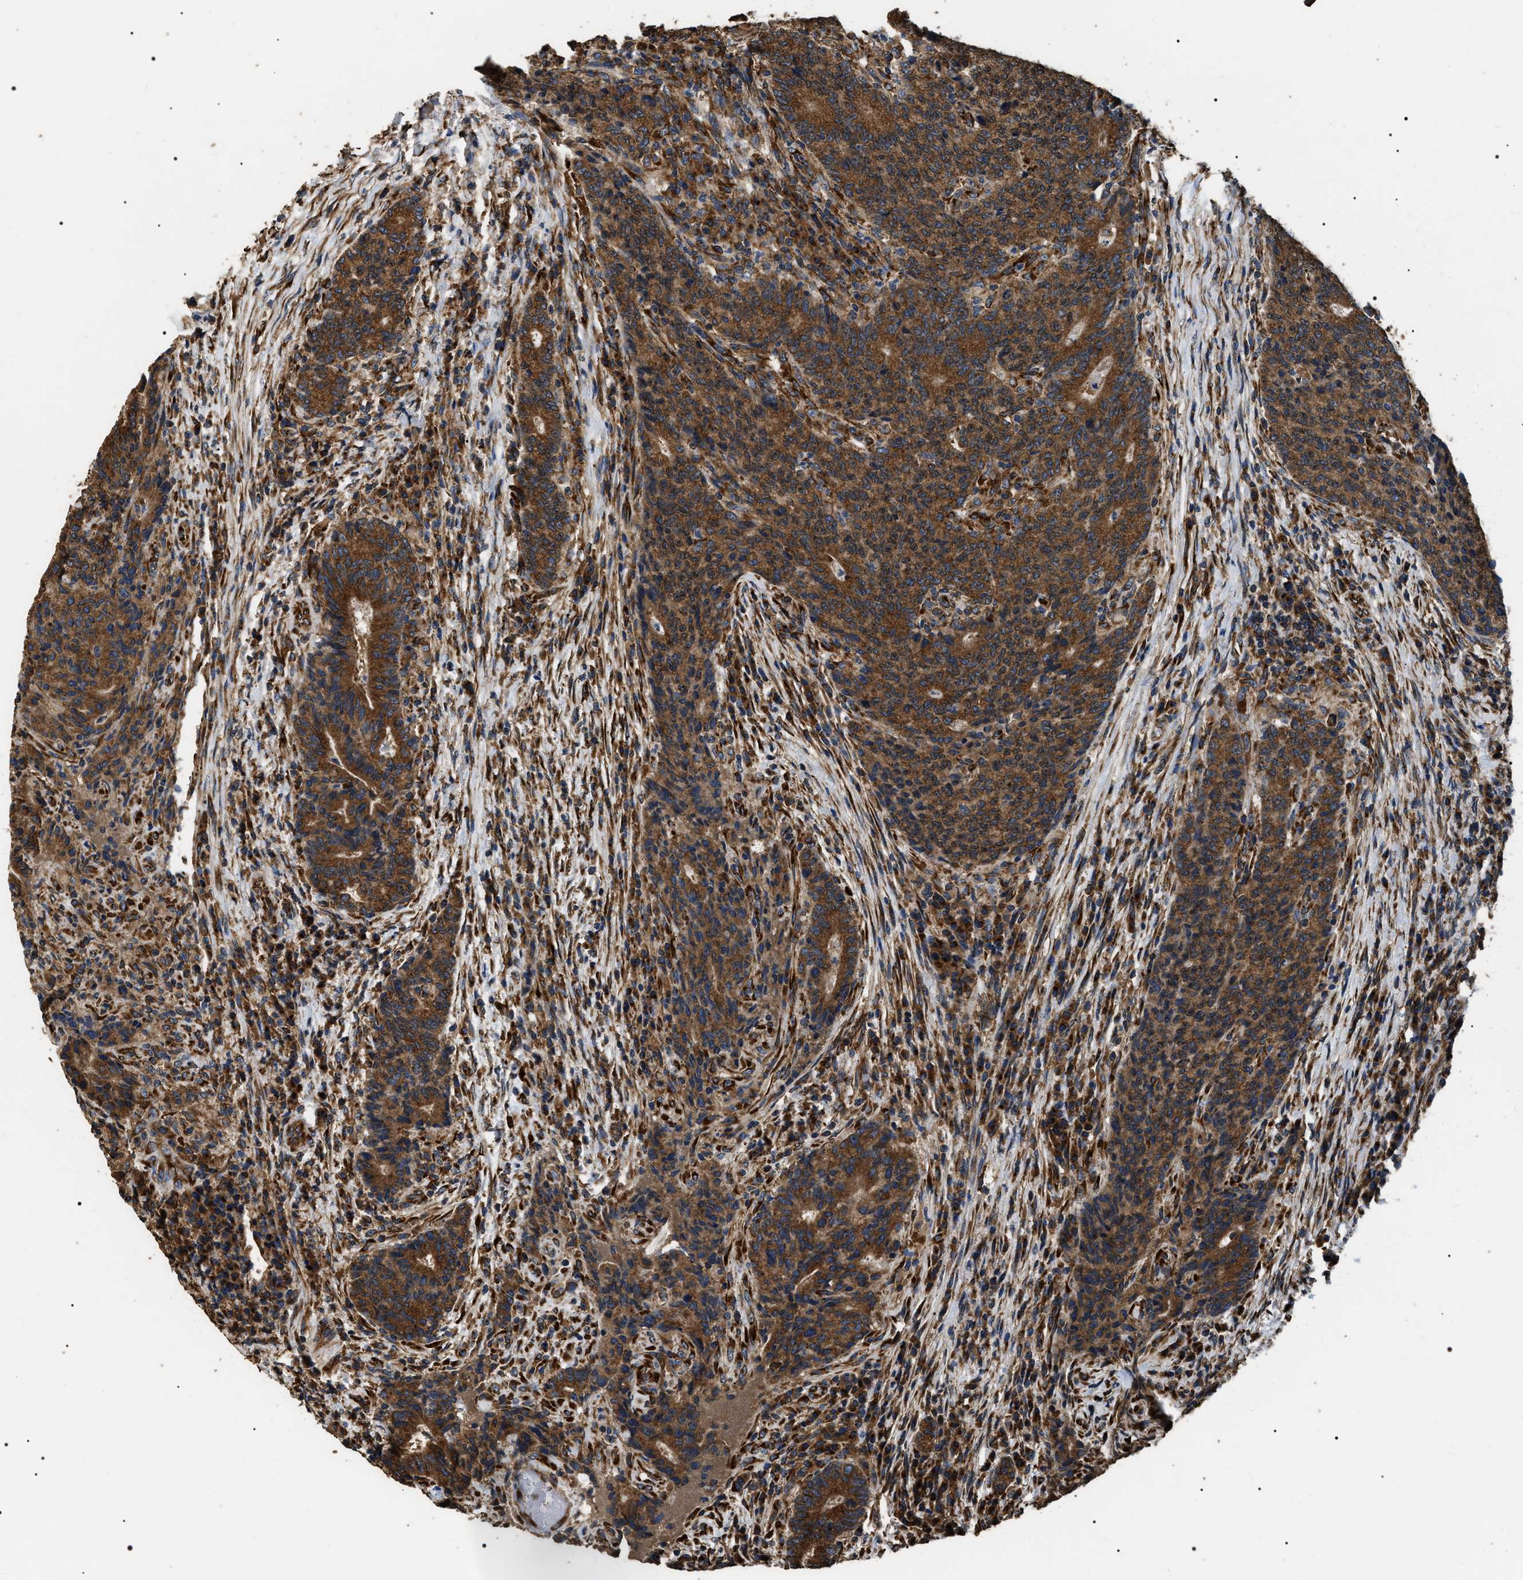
{"staining": {"intensity": "strong", "quantity": ">75%", "location": "cytoplasmic/membranous"}, "tissue": "colorectal cancer", "cell_type": "Tumor cells", "image_type": "cancer", "snomed": [{"axis": "morphology", "description": "Normal tissue, NOS"}, {"axis": "morphology", "description": "Adenocarcinoma, NOS"}, {"axis": "topography", "description": "Colon"}], "caption": "High-power microscopy captured an IHC photomicrograph of adenocarcinoma (colorectal), revealing strong cytoplasmic/membranous expression in about >75% of tumor cells.", "gene": "KTN1", "patient": {"sex": "female", "age": 75}}